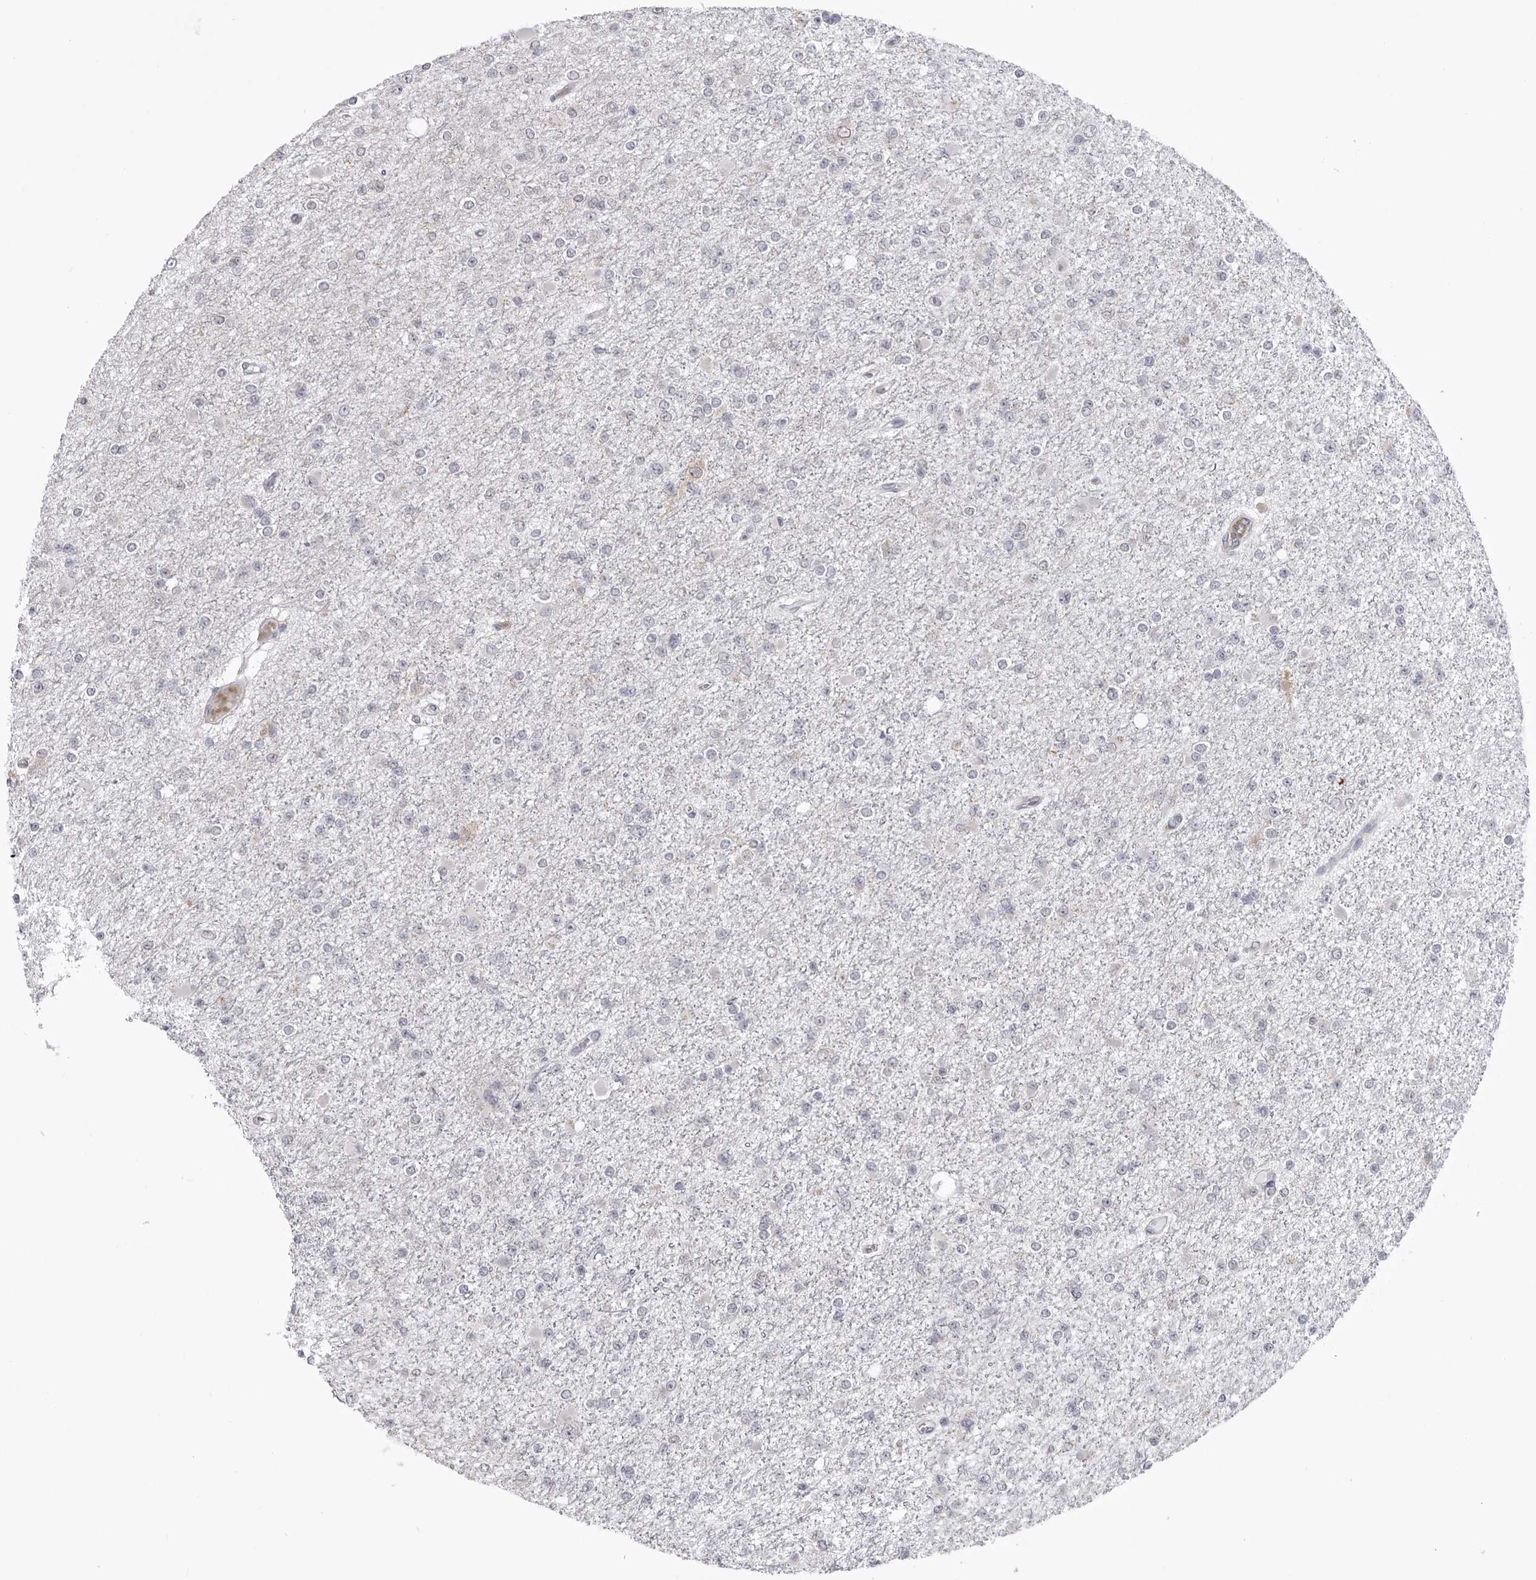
{"staining": {"intensity": "negative", "quantity": "none", "location": "none"}, "tissue": "glioma", "cell_type": "Tumor cells", "image_type": "cancer", "snomed": [{"axis": "morphology", "description": "Glioma, malignant, Low grade"}, {"axis": "topography", "description": "Brain"}], "caption": "Tumor cells are negative for brown protein staining in glioma. Brightfield microscopy of immunohistochemistry stained with DAB (brown) and hematoxylin (blue), captured at high magnification.", "gene": "STAP2", "patient": {"sex": "female", "age": 22}}